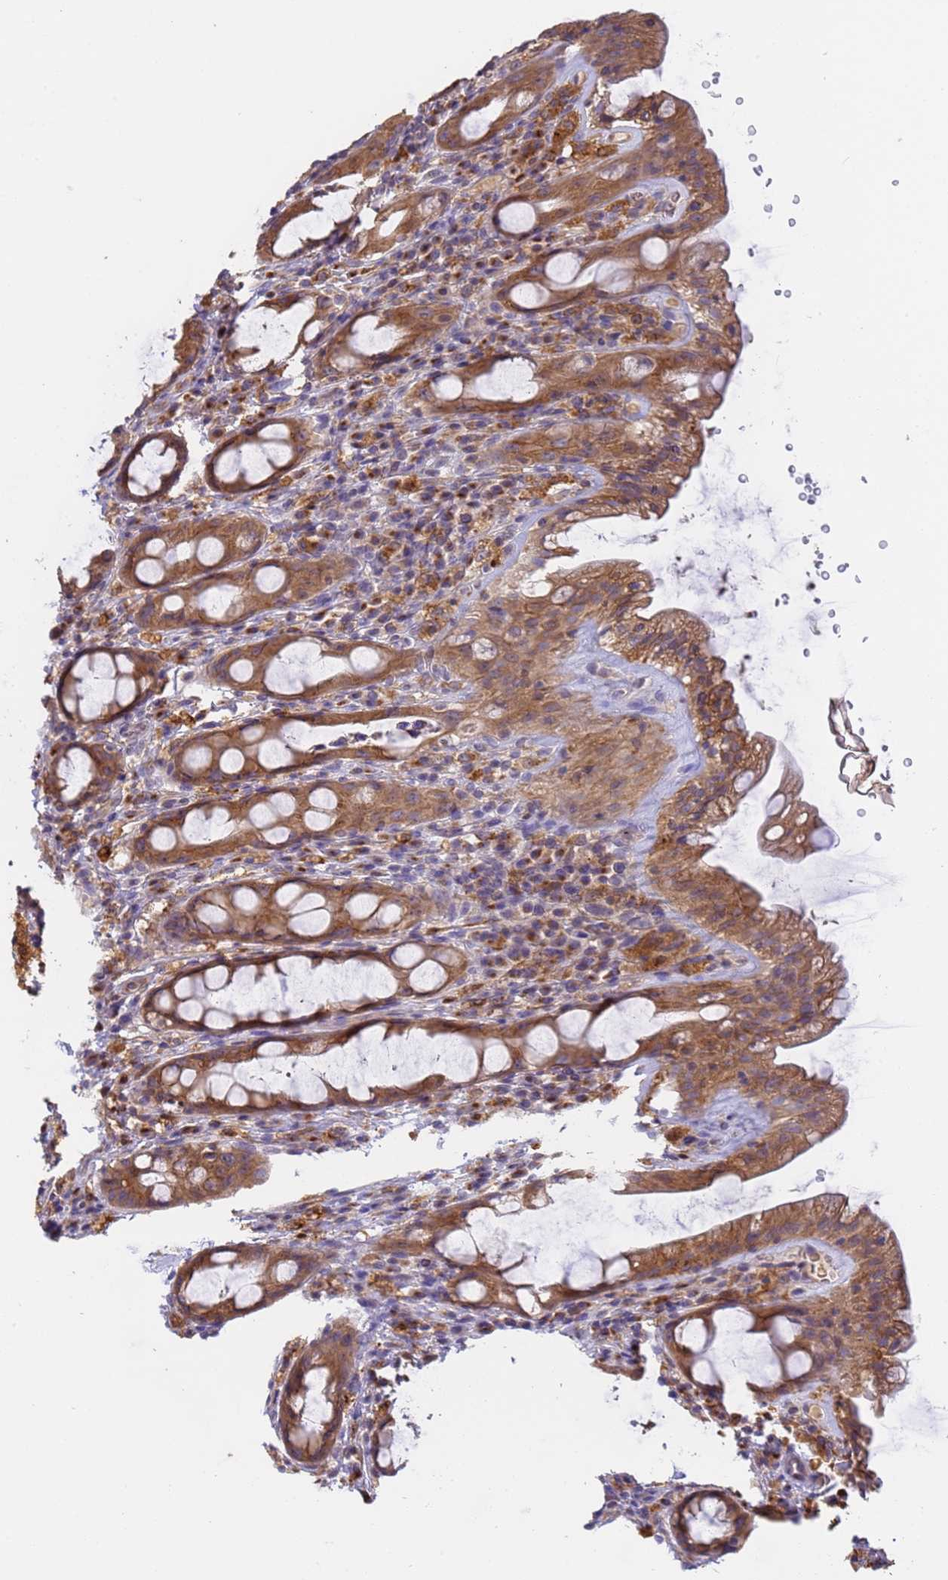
{"staining": {"intensity": "moderate", "quantity": ">75%", "location": "cytoplasmic/membranous"}, "tissue": "rectum", "cell_type": "Glandular cells", "image_type": "normal", "snomed": [{"axis": "morphology", "description": "Normal tissue, NOS"}, {"axis": "topography", "description": "Rectum"}], "caption": "IHC (DAB (3,3'-diaminobenzidine)) staining of unremarkable human rectum exhibits moderate cytoplasmic/membranous protein expression in about >75% of glandular cells.", "gene": "M6PR", "patient": {"sex": "male", "age": 44}}